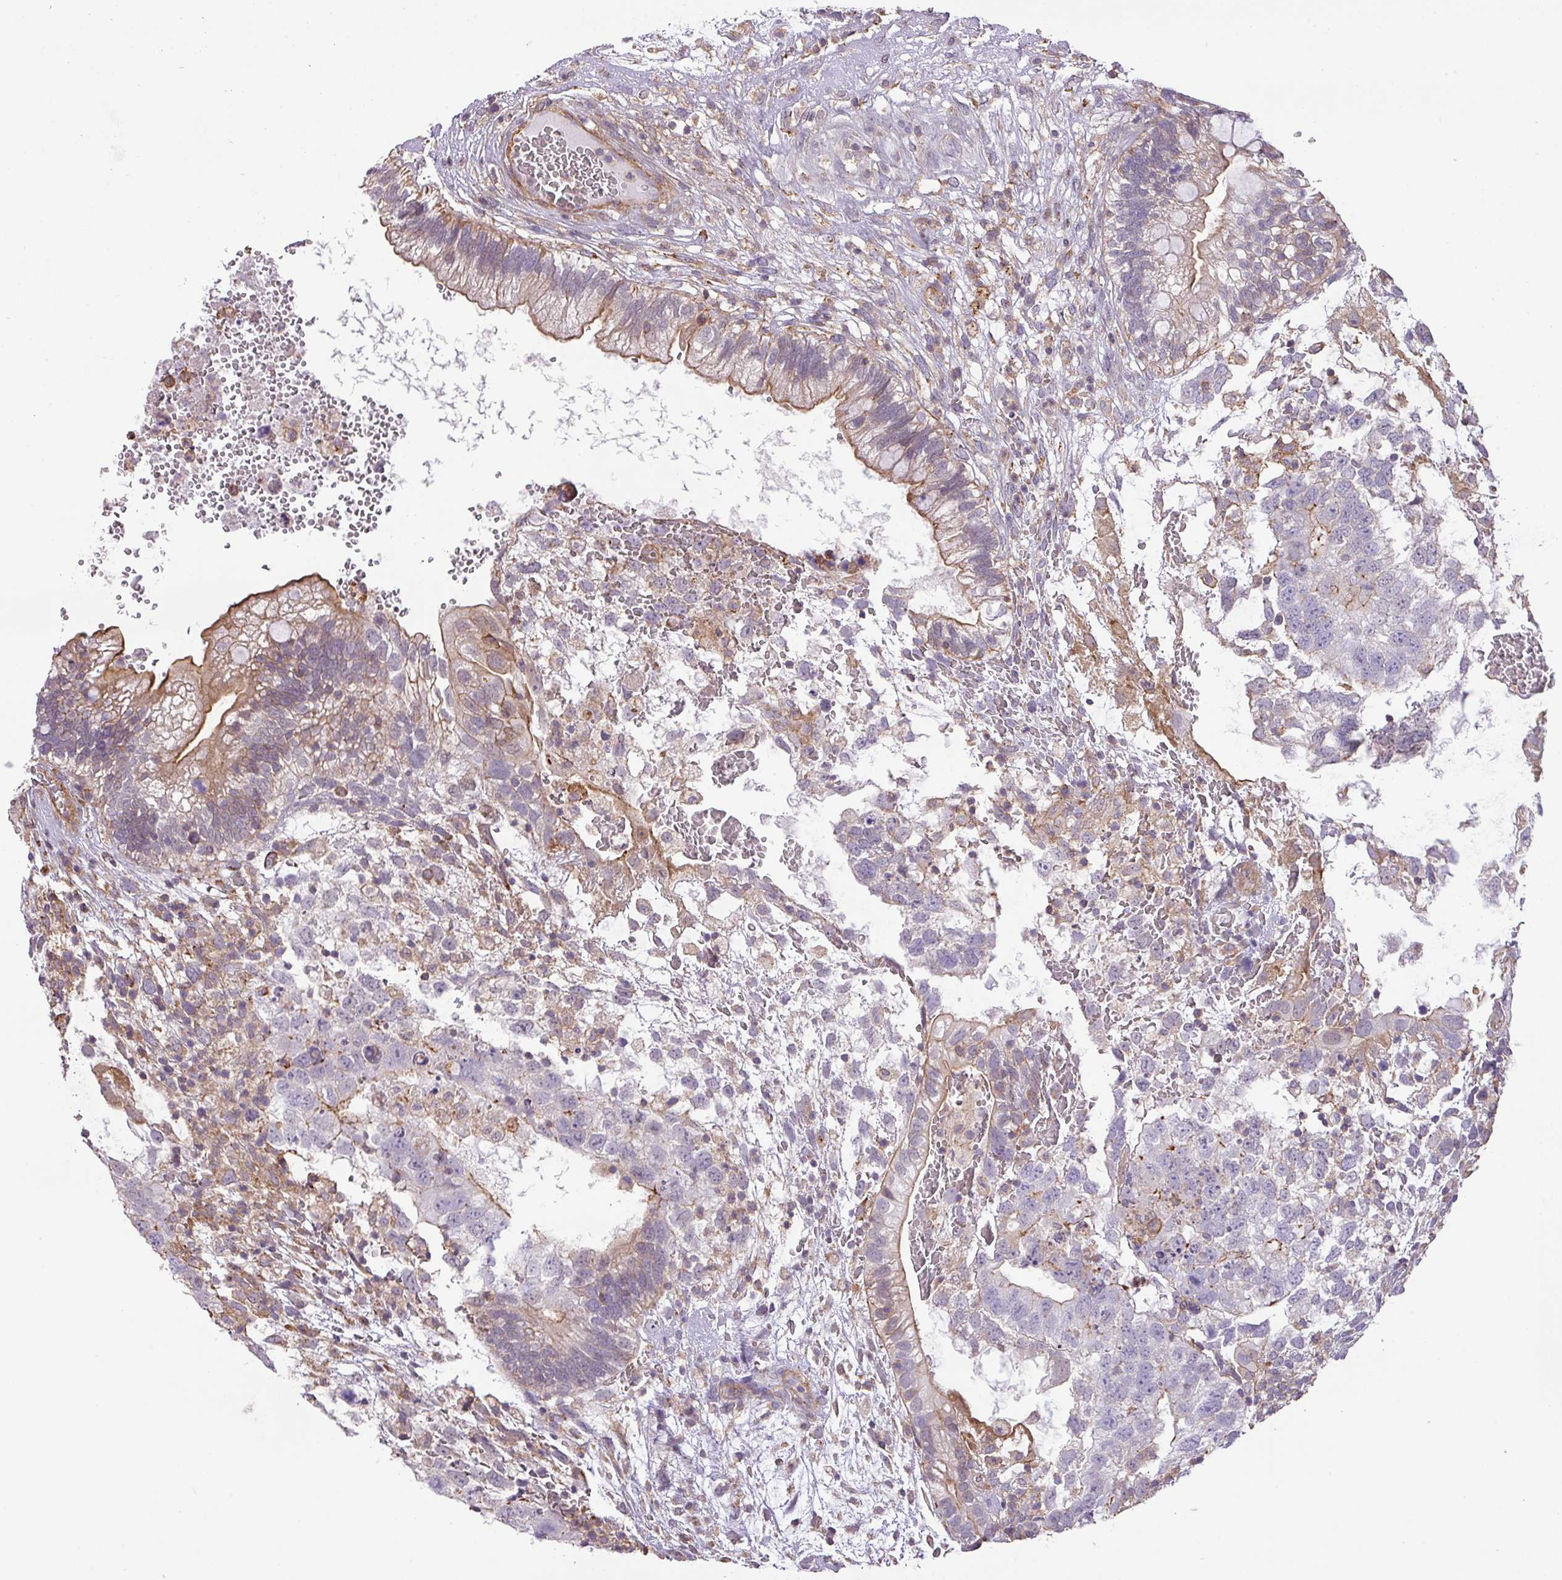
{"staining": {"intensity": "moderate", "quantity": "<25%", "location": "cytoplasmic/membranous"}, "tissue": "testis cancer", "cell_type": "Tumor cells", "image_type": "cancer", "snomed": [{"axis": "morphology", "description": "Seminoma, NOS"}, {"axis": "morphology", "description": "Carcinoma, Embryonal, NOS"}, {"axis": "topography", "description": "Testis"}], "caption": "Tumor cells demonstrate low levels of moderate cytoplasmic/membranous expression in approximately <25% of cells in human testis cancer (embryonal carcinoma). (DAB IHC, brown staining for protein, blue staining for nuclei).", "gene": "LRRC41", "patient": {"sex": "male", "age": 29}}